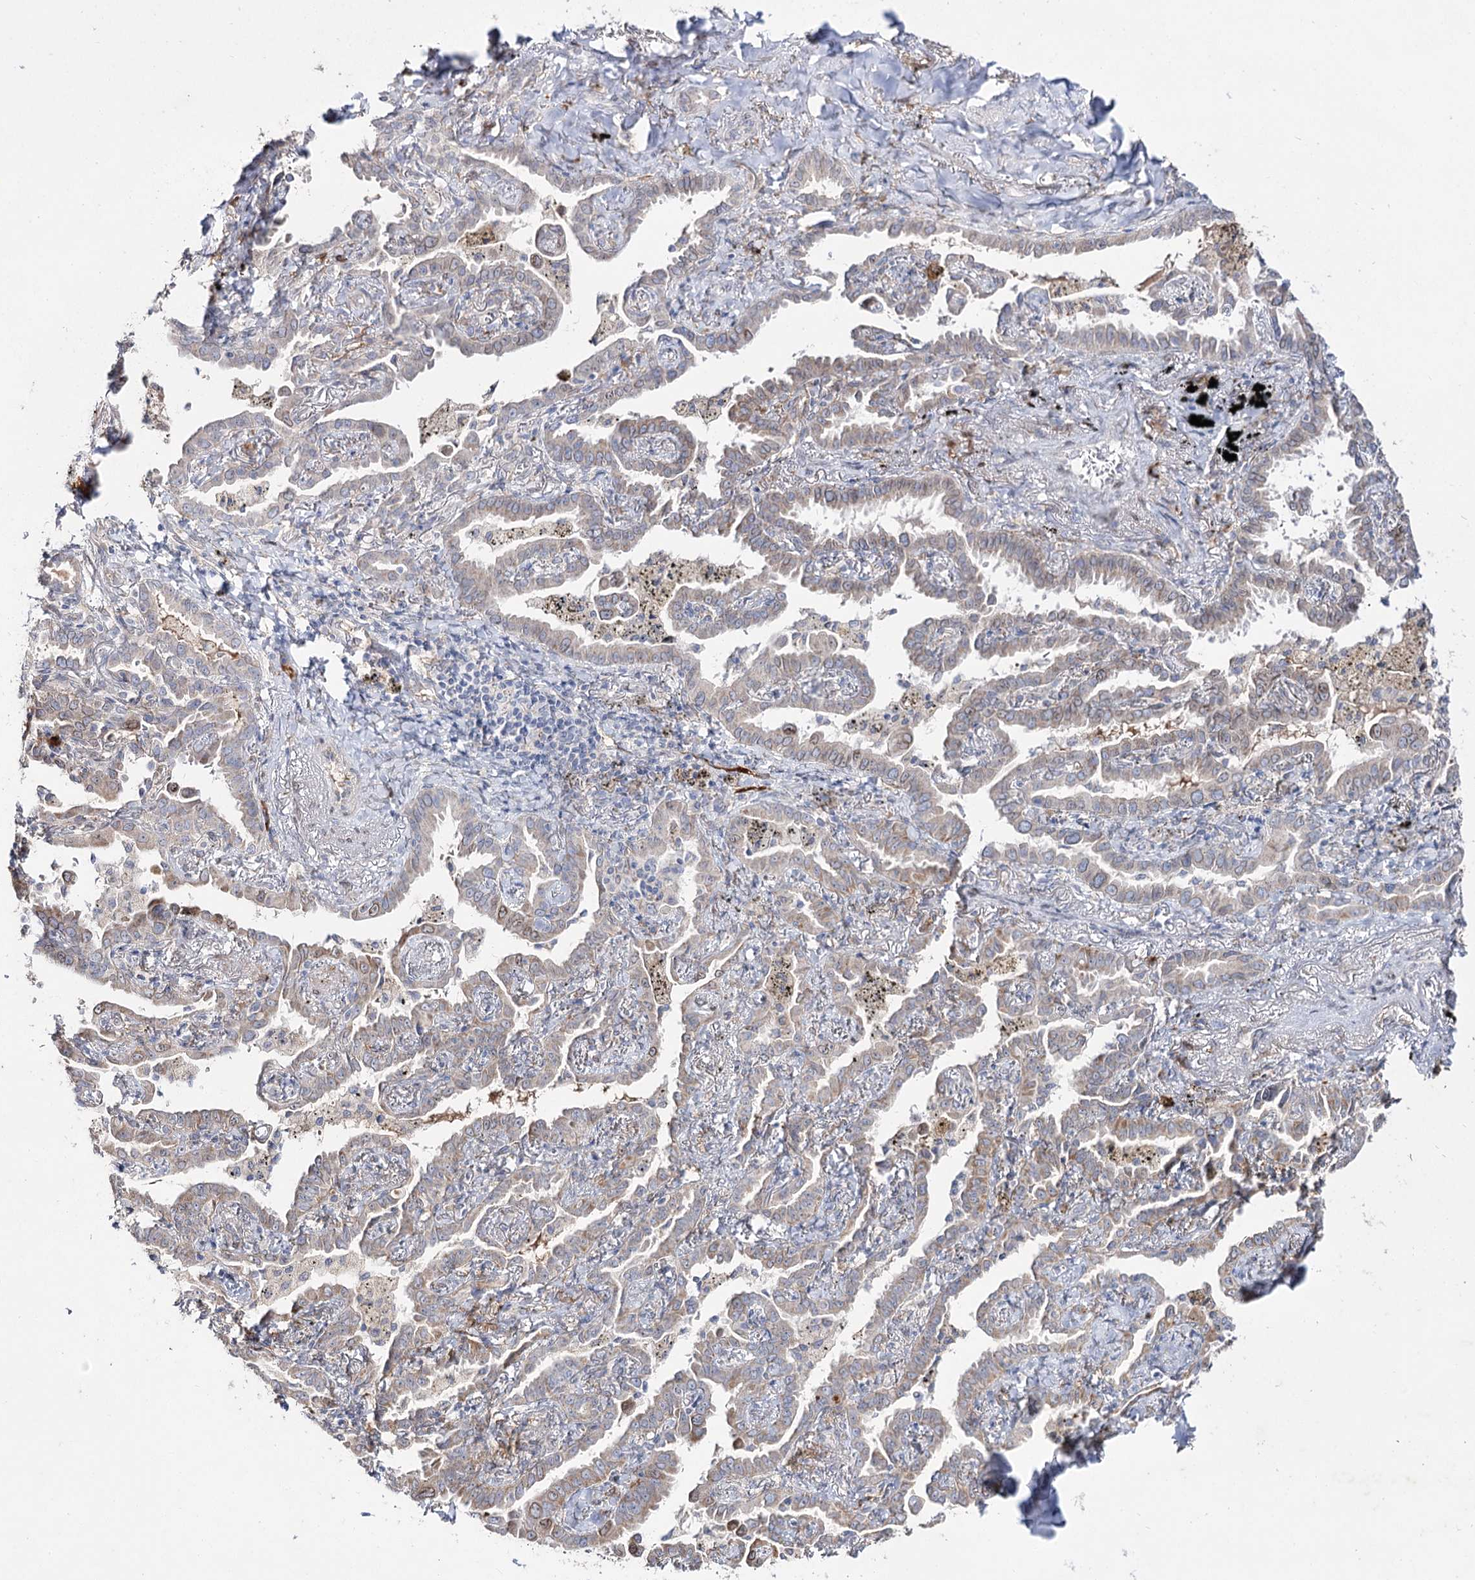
{"staining": {"intensity": "negative", "quantity": "none", "location": "none"}, "tissue": "lung cancer", "cell_type": "Tumor cells", "image_type": "cancer", "snomed": [{"axis": "morphology", "description": "Adenocarcinoma, NOS"}, {"axis": "topography", "description": "Lung"}], "caption": "The immunohistochemistry histopathology image has no significant positivity in tumor cells of lung cancer (adenocarcinoma) tissue.", "gene": "C11orf80", "patient": {"sex": "male", "age": 67}}